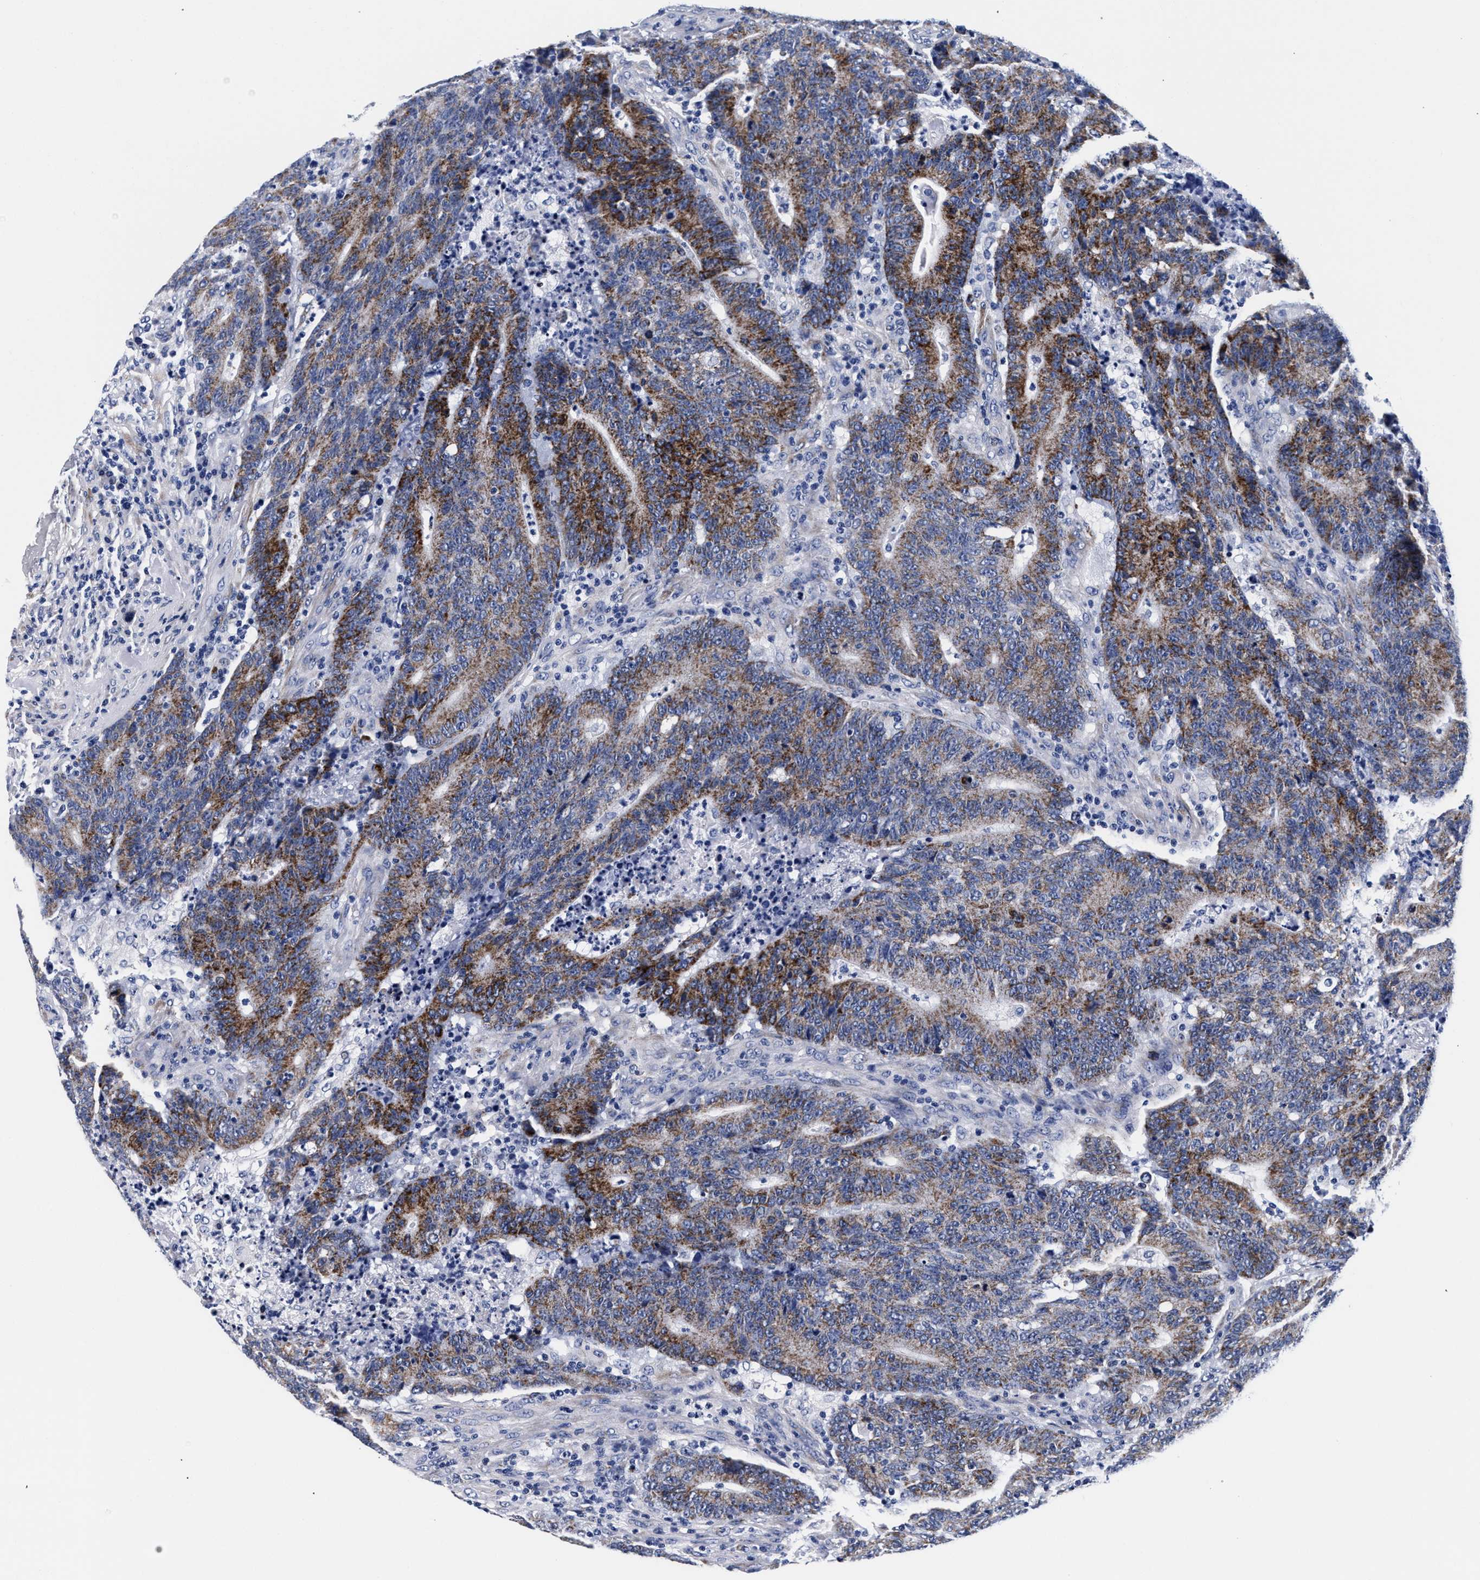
{"staining": {"intensity": "moderate", "quantity": ">75%", "location": "cytoplasmic/membranous"}, "tissue": "colorectal cancer", "cell_type": "Tumor cells", "image_type": "cancer", "snomed": [{"axis": "morphology", "description": "Normal tissue, NOS"}, {"axis": "morphology", "description": "Adenocarcinoma, NOS"}, {"axis": "topography", "description": "Colon"}], "caption": "A brown stain labels moderate cytoplasmic/membranous expression of a protein in colorectal cancer (adenocarcinoma) tumor cells.", "gene": "RAB3B", "patient": {"sex": "female", "age": 75}}